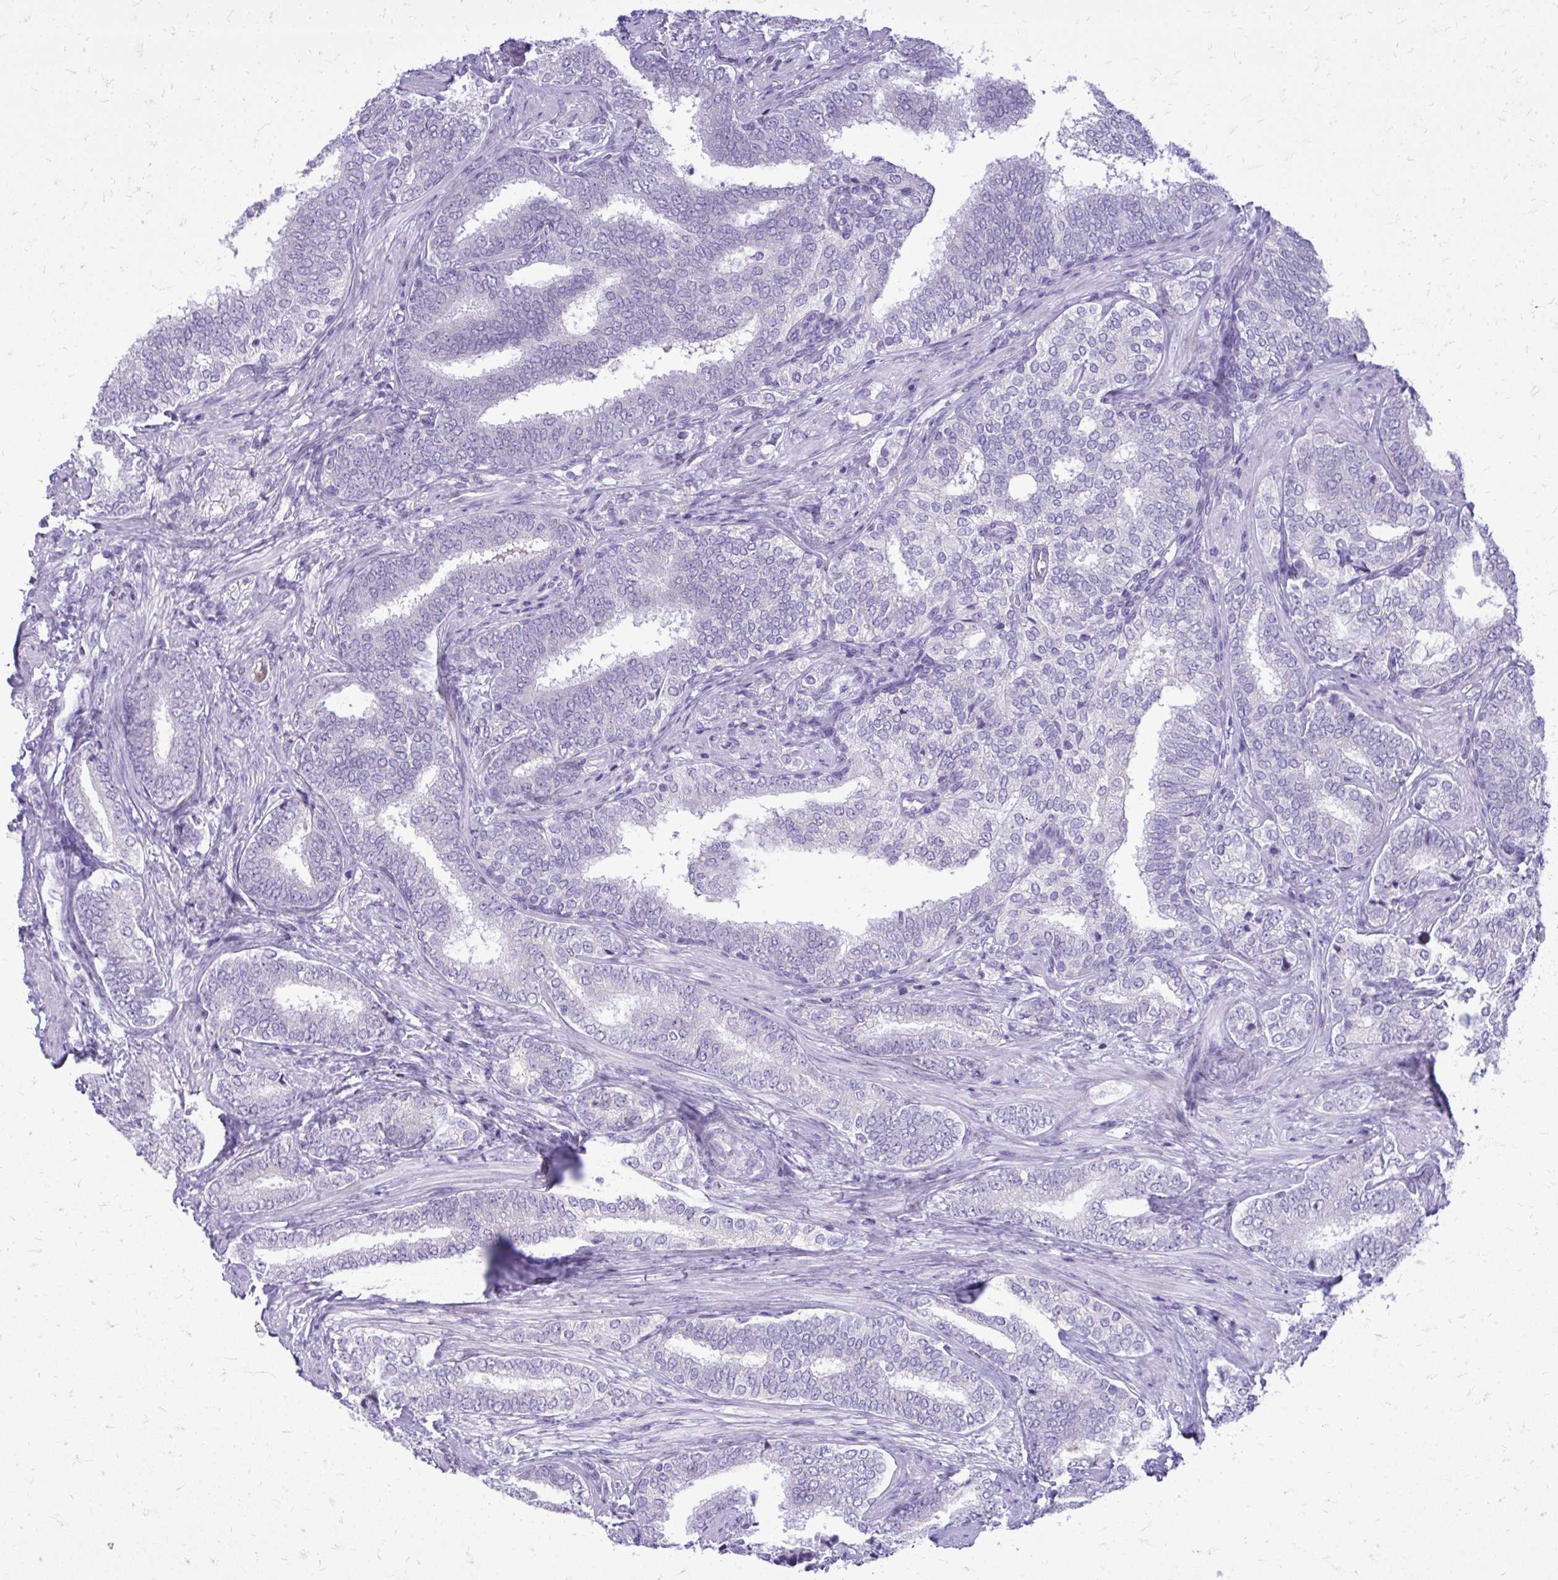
{"staining": {"intensity": "negative", "quantity": "none", "location": "none"}, "tissue": "prostate cancer", "cell_type": "Tumor cells", "image_type": "cancer", "snomed": [{"axis": "morphology", "description": "Adenocarcinoma, High grade"}, {"axis": "topography", "description": "Prostate"}], "caption": "DAB (3,3'-diaminobenzidine) immunohistochemical staining of prostate high-grade adenocarcinoma reveals no significant staining in tumor cells.", "gene": "BCL6B", "patient": {"sex": "male", "age": 72}}